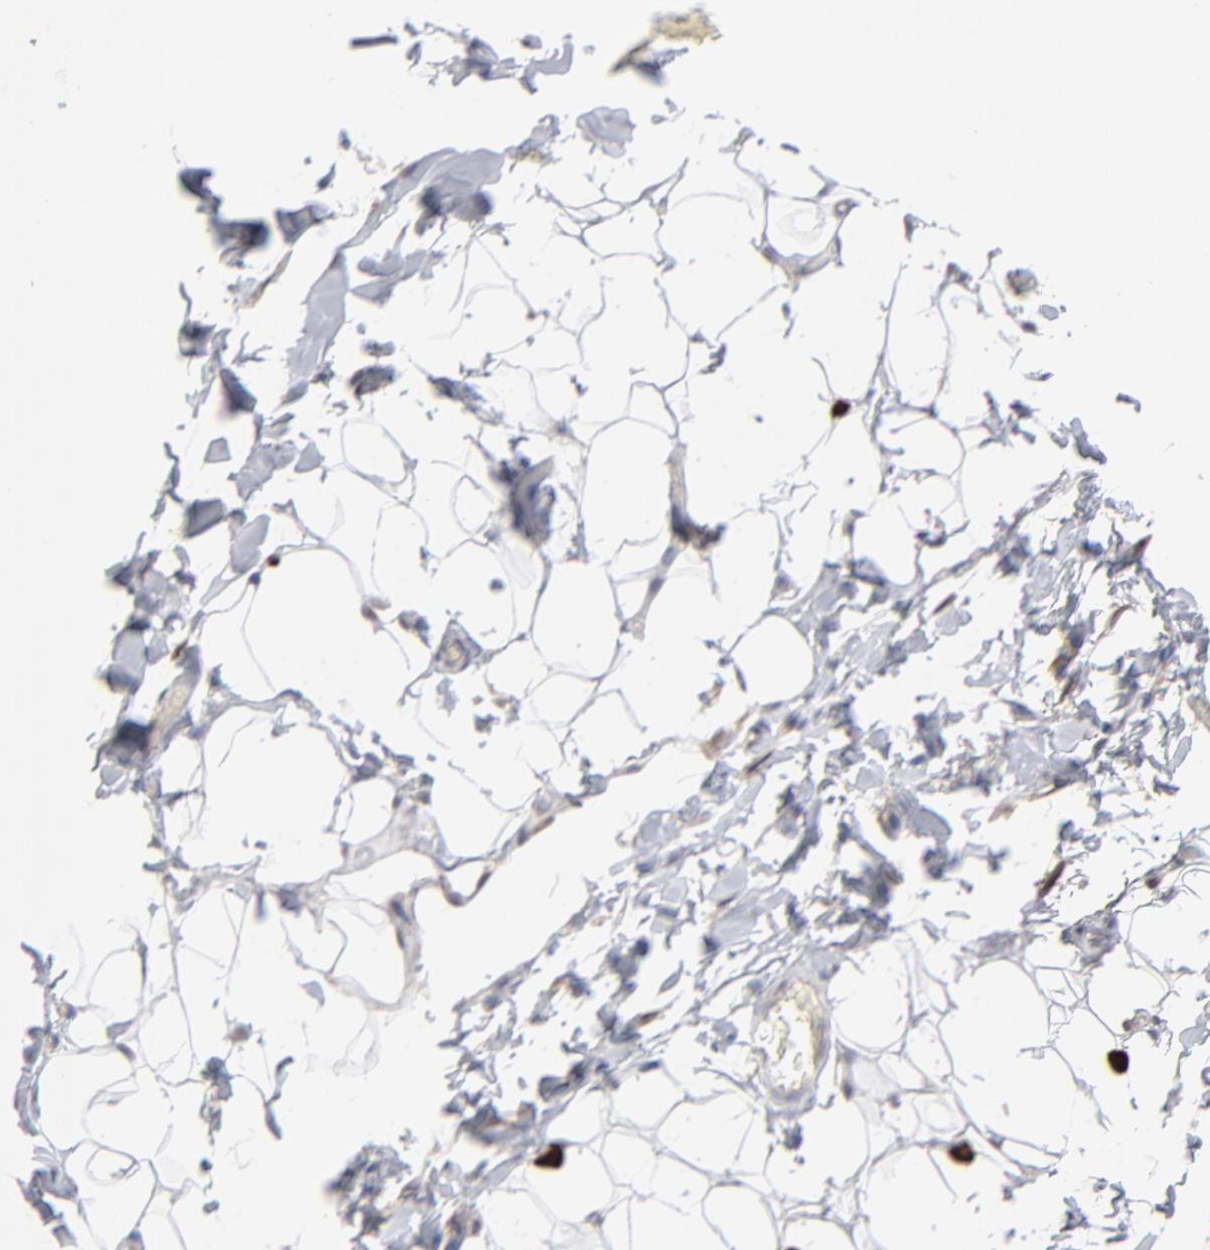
{"staining": {"intensity": "negative", "quantity": "none", "location": "none"}, "tissue": "adipose tissue", "cell_type": "Adipocytes", "image_type": "normal", "snomed": [{"axis": "morphology", "description": "Normal tissue, NOS"}, {"axis": "topography", "description": "Soft tissue"}], "caption": "This histopathology image is of unremarkable adipose tissue stained with immunohistochemistry to label a protein in brown with the nuclei are counter-stained blue. There is no expression in adipocytes.", "gene": "NBN", "patient": {"sex": "male", "age": 26}}